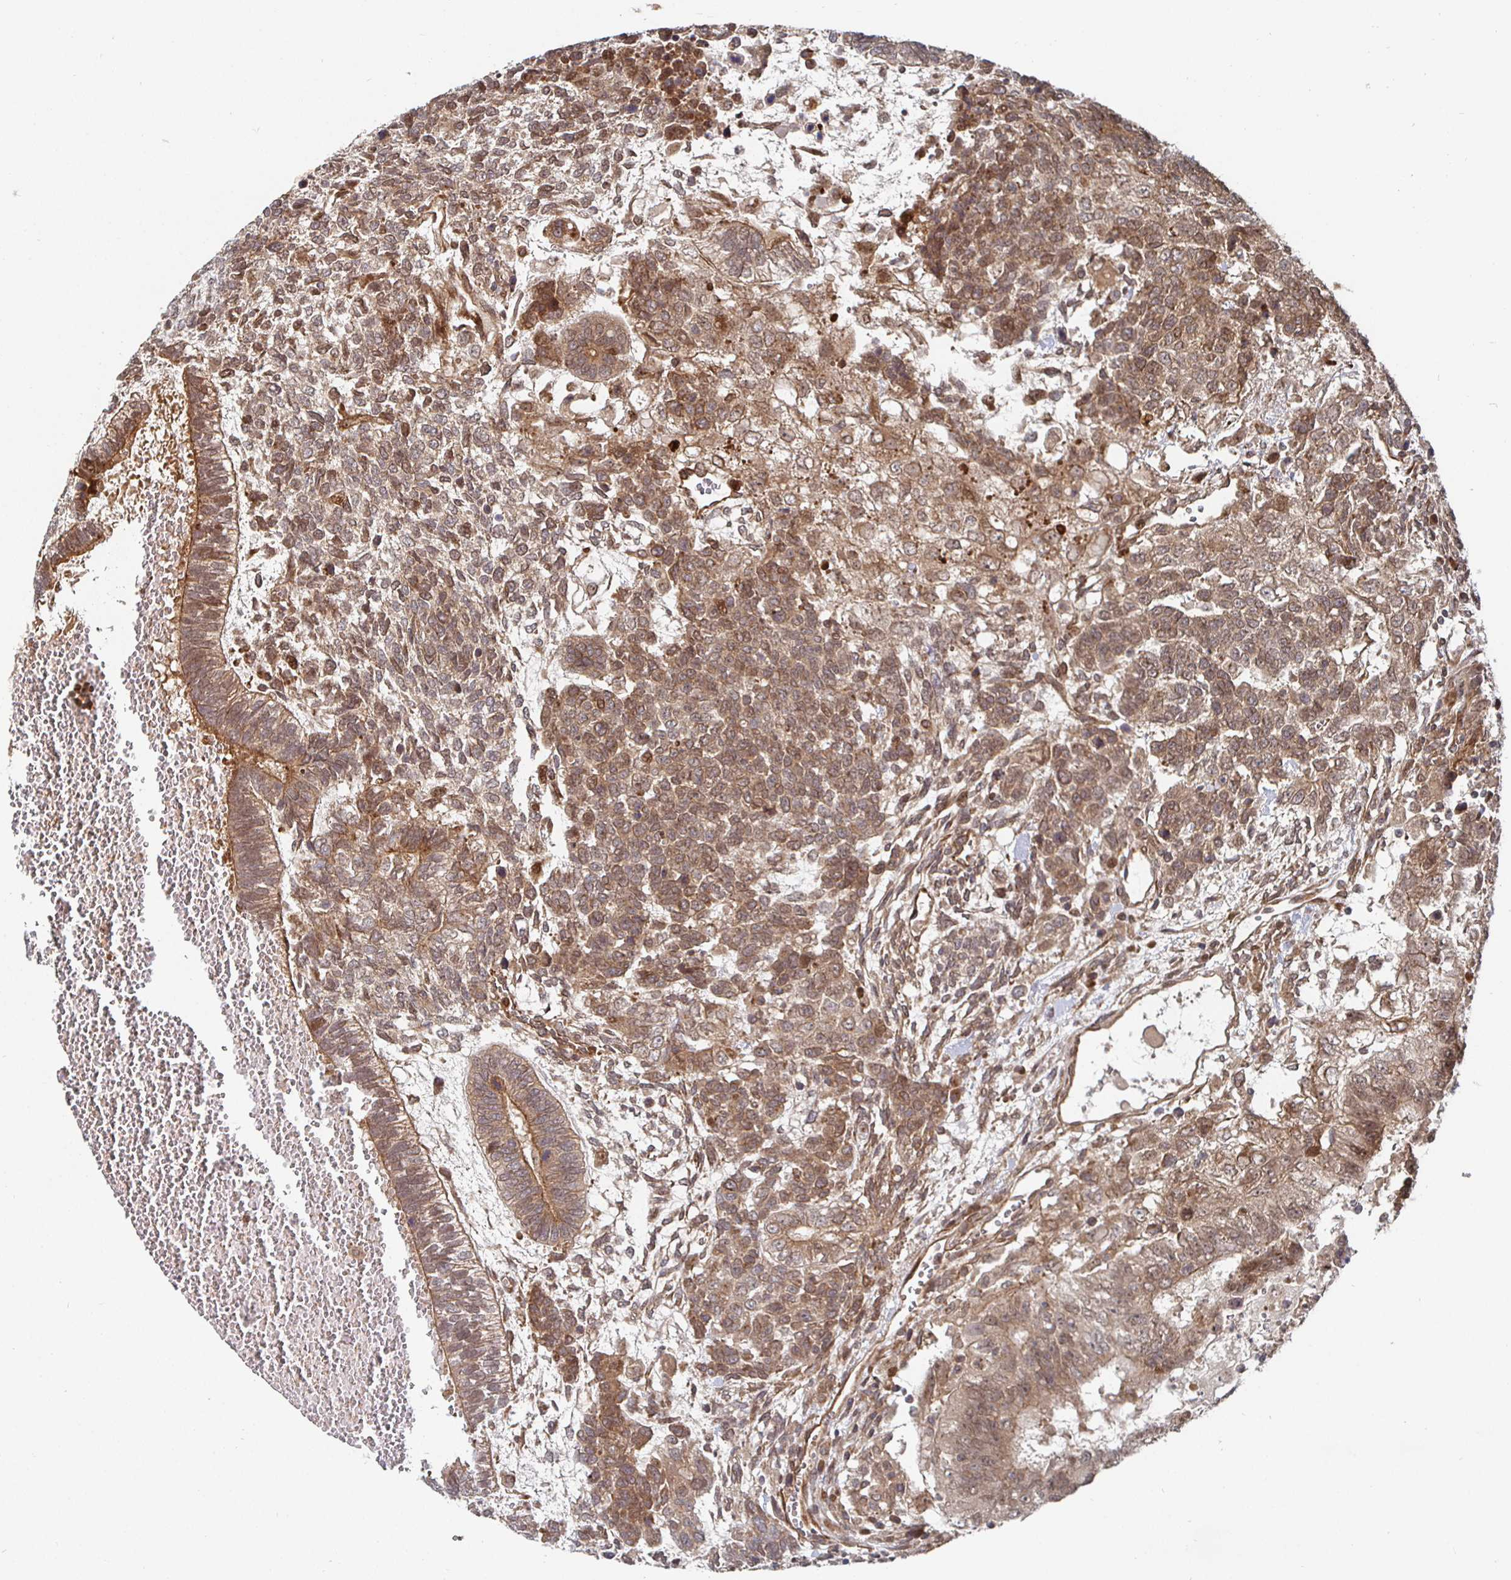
{"staining": {"intensity": "moderate", "quantity": ">75%", "location": "cytoplasmic/membranous"}, "tissue": "testis cancer", "cell_type": "Tumor cells", "image_type": "cancer", "snomed": [{"axis": "morphology", "description": "Normal tissue, NOS"}, {"axis": "morphology", "description": "Carcinoma, Embryonal, NOS"}, {"axis": "topography", "description": "Testis"}, {"axis": "topography", "description": "Epididymis"}], "caption": "Immunohistochemistry (IHC) photomicrograph of neoplastic tissue: testis embryonal carcinoma stained using IHC demonstrates medium levels of moderate protein expression localized specifically in the cytoplasmic/membranous of tumor cells, appearing as a cytoplasmic/membranous brown color.", "gene": "TBKBP1", "patient": {"sex": "male", "age": 23}}